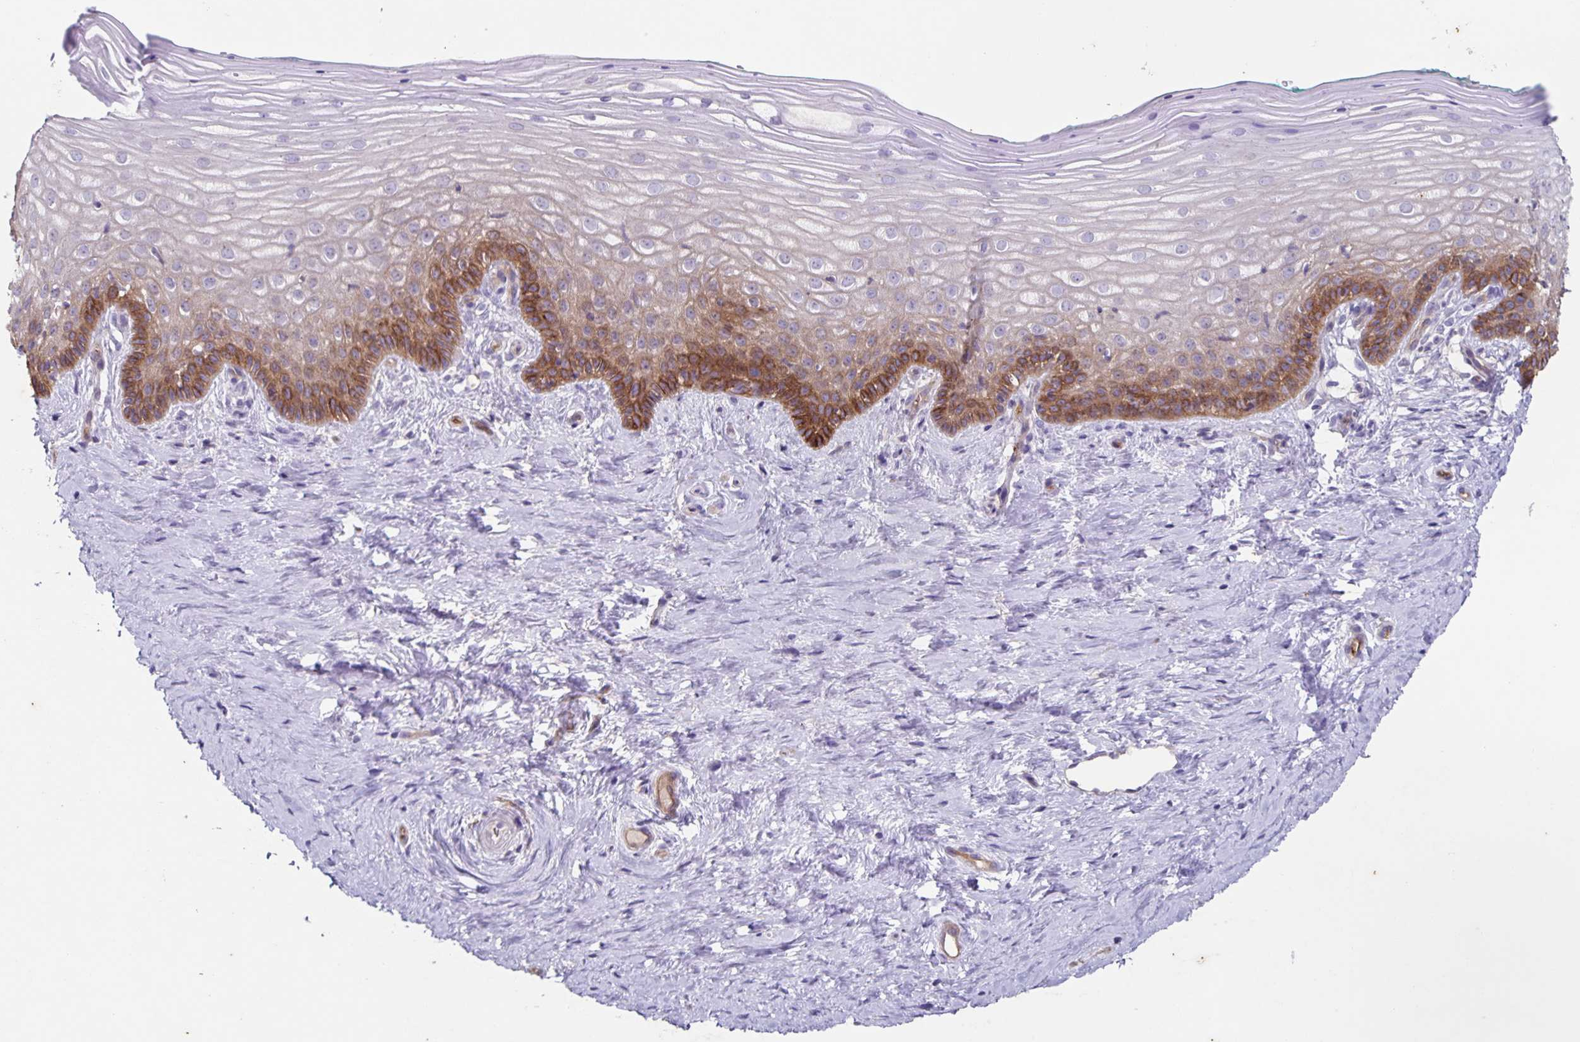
{"staining": {"intensity": "strong", "quantity": "<25%", "location": "cytoplasmic/membranous"}, "tissue": "vagina", "cell_type": "Squamous epithelial cells", "image_type": "normal", "snomed": [{"axis": "morphology", "description": "Normal tissue, NOS"}, {"axis": "topography", "description": "Vagina"}], "caption": "Brown immunohistochemical staining in benign human vagina reveals strong cytoplasmic/membranous expression in about <25% of squamous epithelial cells. (IHC, brightfield microscopy, high magnification).", "gene": "ITGA2", "patient": {"sex": "female", "age": 45}}